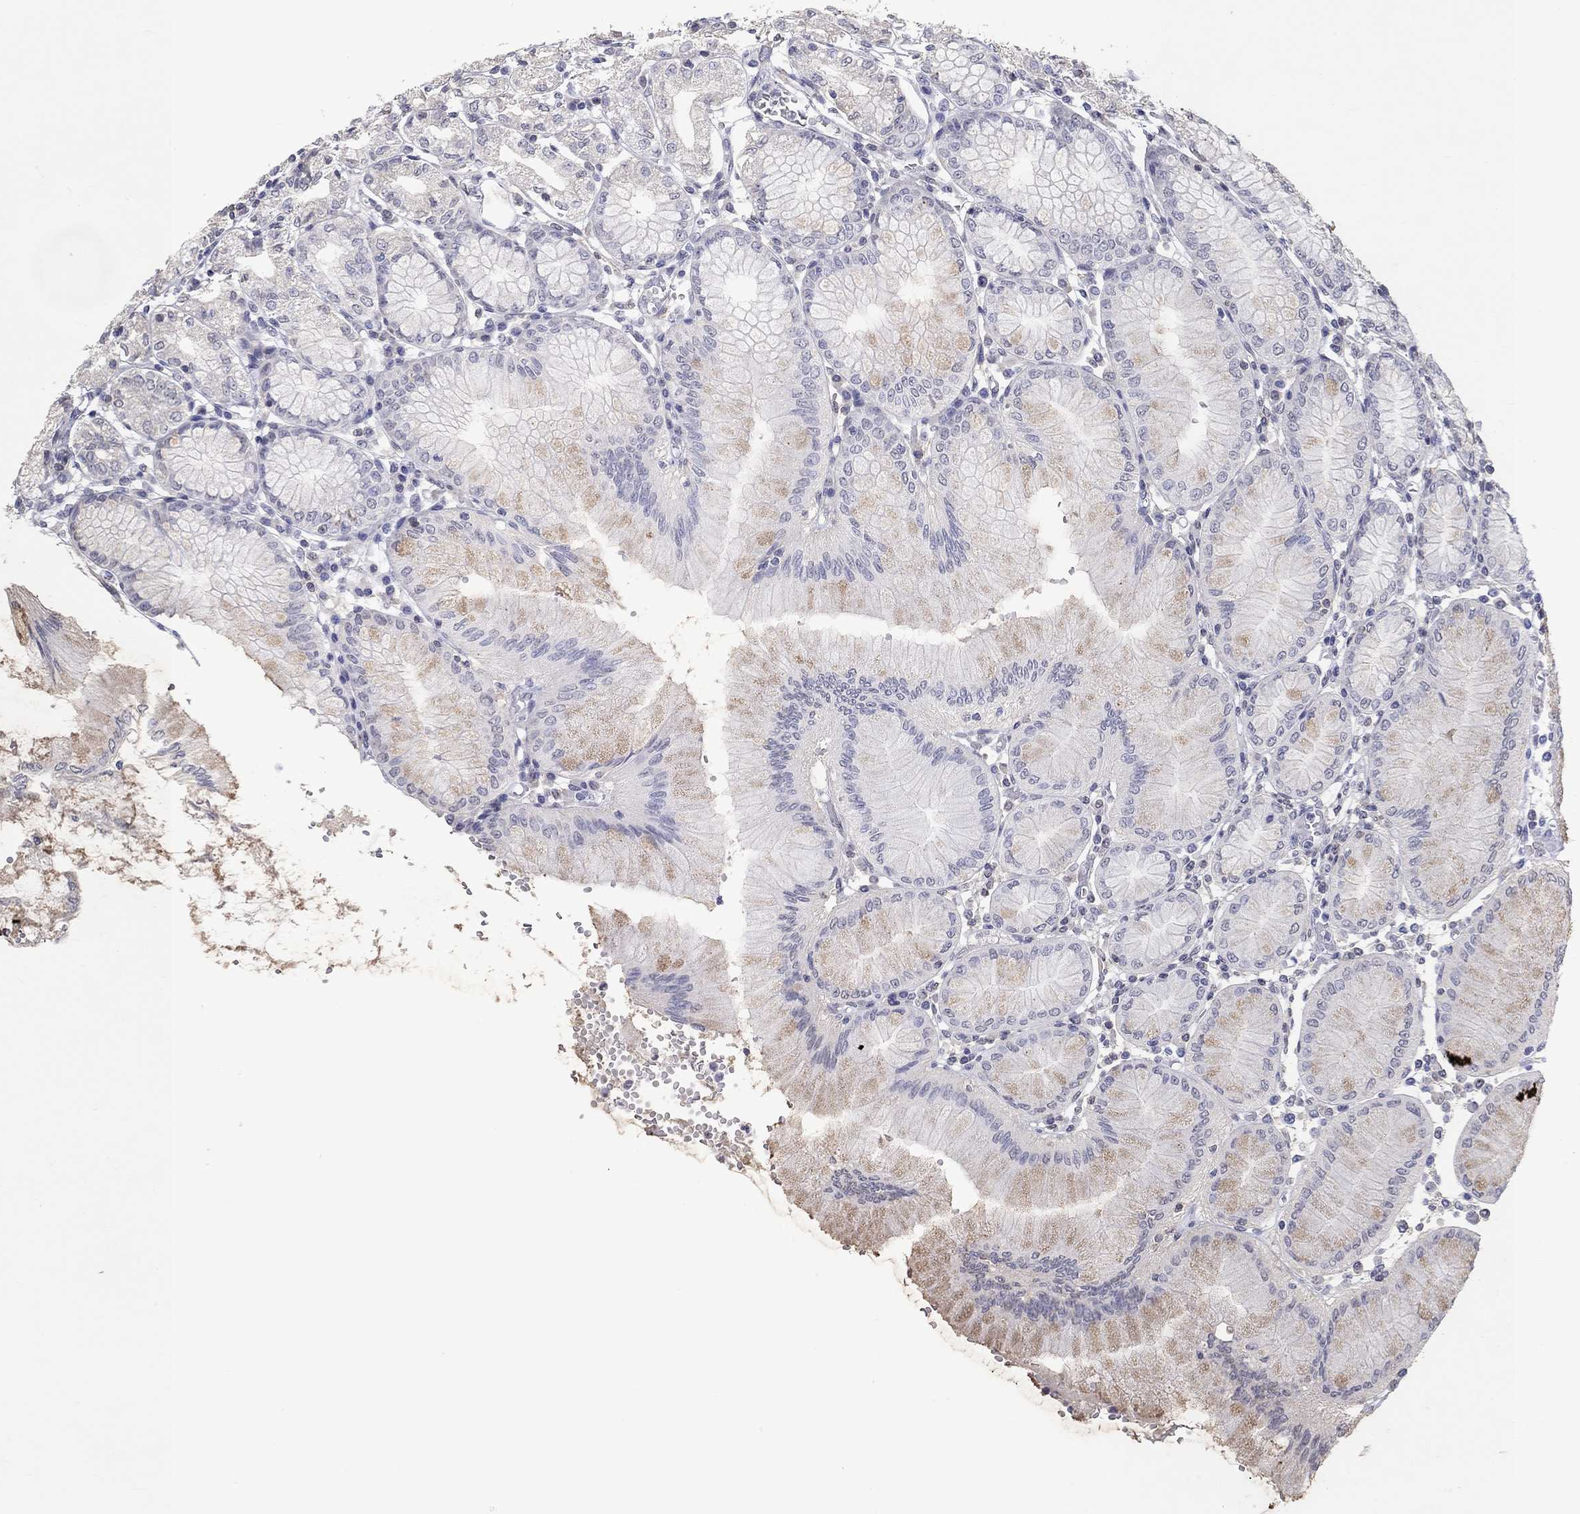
{"staining": {"intensity": "weak", "quantity": "<25%", "location": "cytoplasmic/membranous"}, "tissue": "stomach", "cell_type": "Glandular cells", "image_type": "normal", "snomed": [{"axis": "morphology", "description": "Normal tissue, NOS"}, {"axis": "topography", "description": "Skeletal muscle"}, {"axis": "topography", "description": "Stomach"}], "caption": "Unremarkable stomach was stained to show a protein in brown. There is no significant staining in glandular cells. The staining was performed using DAB (3,3'-diaminobenzidine) to visualize the protein expression in brown, while the nuclei were stained in blue with hematoxylin (Magnification: 20x).", "gene": "FGF2", "patient": {"sex": "female", "age": 57}}